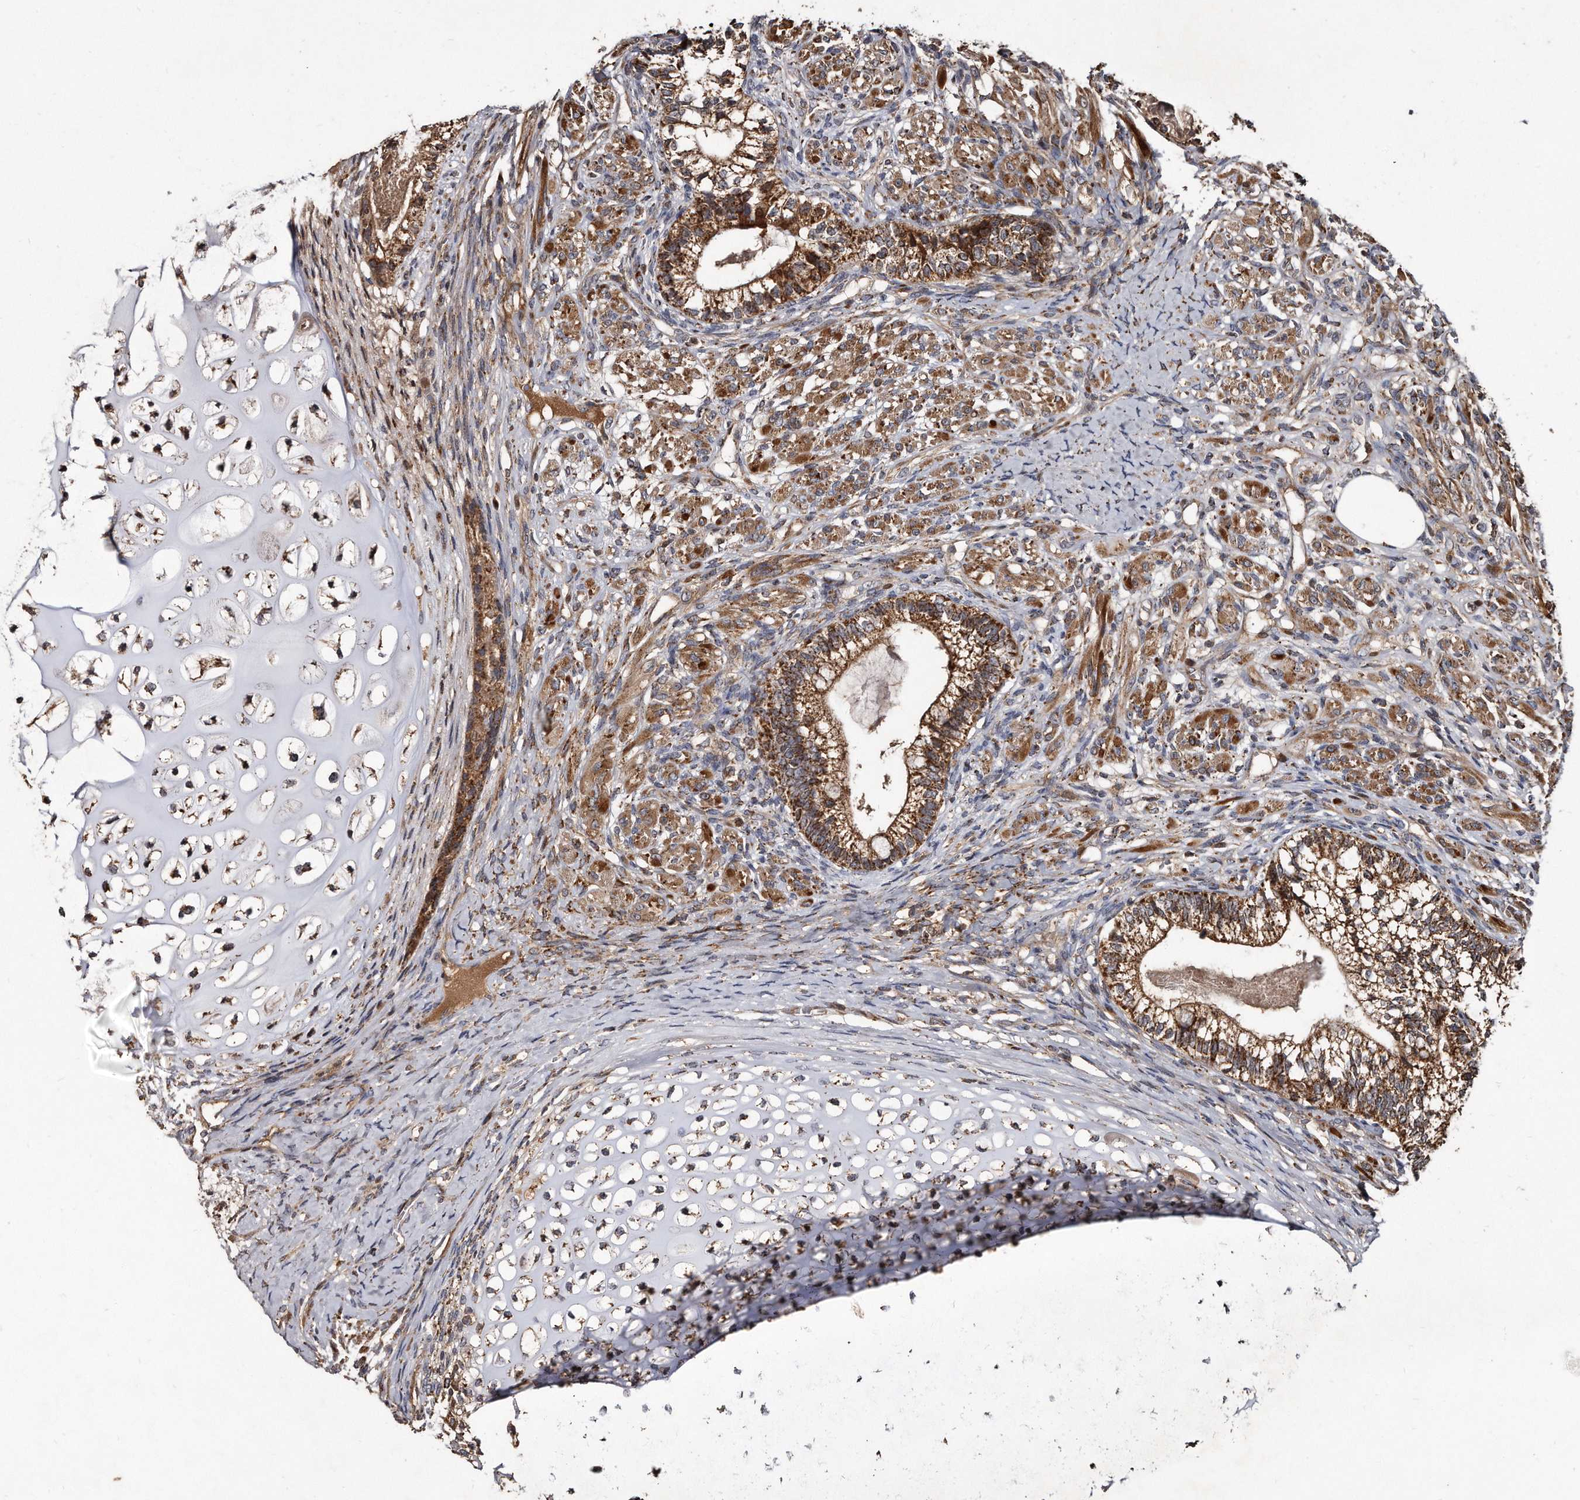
{"staining": {"intensity": "strong", "quantity": ">75%", "location": "cytoplasmic/membranous"}, "tissue": "testis cancer", "cell_type": "Tumor cells", "image_type": "cancer", "snomed": [{"axis": "morphology", "description": "Seminoma, NOS"}, {"axis": "morphology", "description": "Carcinoma, Embryonal, NOS"}, {"axis": "topography", "description": "Testis"}], "caption": "Protein expression analysis of testis cancer (seminoma) displays strong cytoplasmic/membranous positivity in about >75% of tumor cells. (DAB (3,3'-diaminobenzidine) IHC with brightfield microscopy, high magnification).", "gene": "FAM136A", "patient": {"sex": "male", "age": 28}}